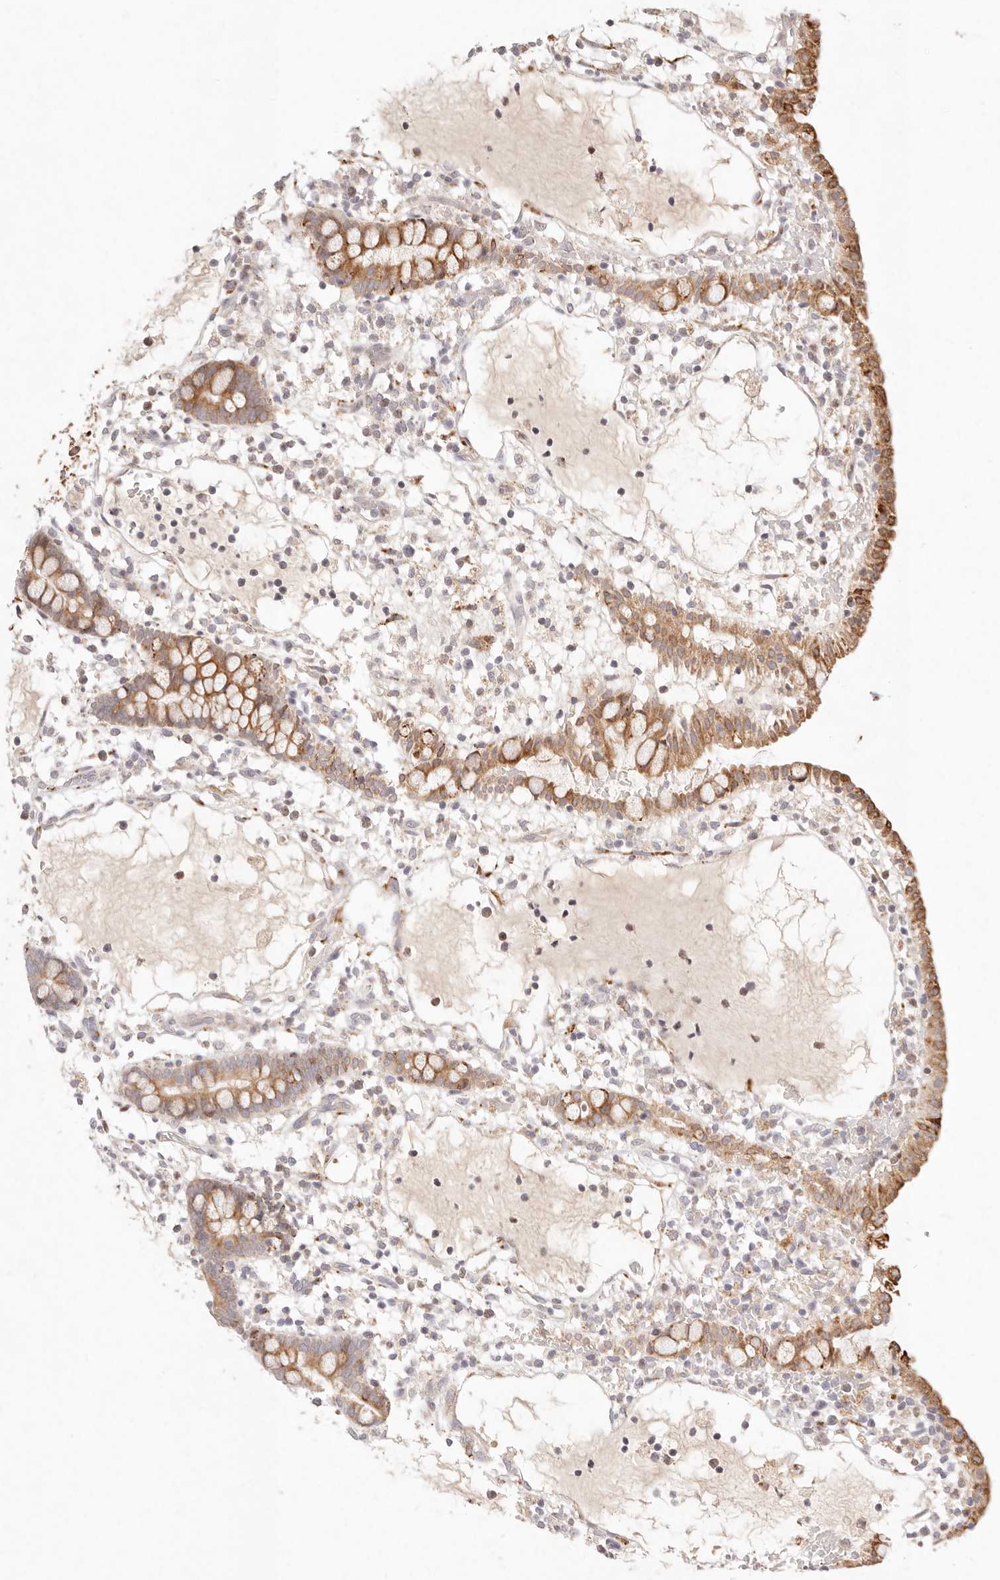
{"staining": {"intensity": "strong", "quantity": ">75%", "location": "cytoplasmic/membranous"}, "tissue": "small intestine", "cell_type": "Glandular cells", "image_type": "normal", "snomed": [{"axis": "morphology", "description": "Normal tissue, NOS"}, {"axis": "morphology", "description": "Developmental malformation"}, {"axis": "topography", "description": "Small intestine"}], "caption": "Protein analysis of normal small intestine demonstrates strong cytoplasmic/membranous positivity in about >75% of glandular cells.", "gene": "C1orf127", "patient": {"sex": "male"}}